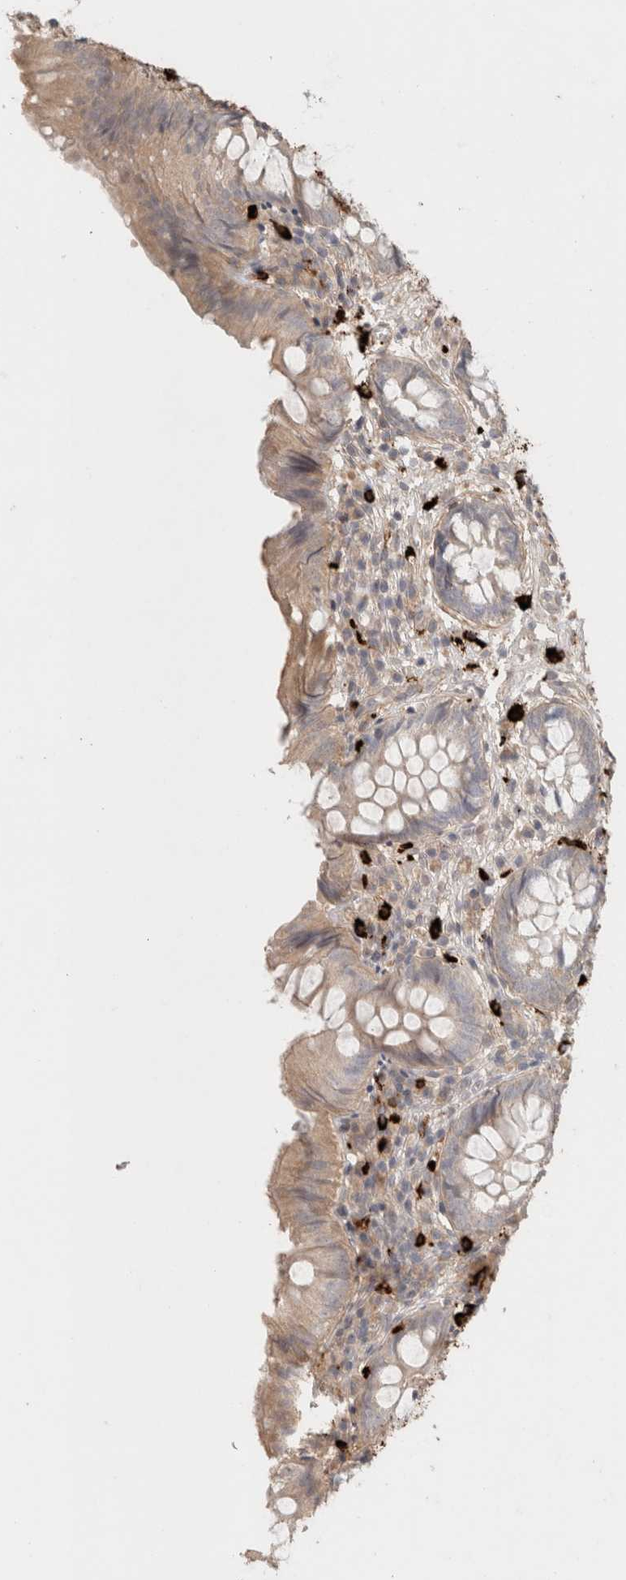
{"staining": {"intensity": "weak", "quantity": ">75%", "location": "cytoplasmic/membranous"}, "tissue": "appendix", "cell_type": "Glandular cells", "image_type": "normal", "snomed": [{"axis": "morphology", "description": "Normal tissue, NOS"}, {"axis": "topography", "description": "Appendix"}], "caption": "Immunohistochemistry (IHC) staining of normal appendix, which demonstrates low levels of weak cytoplasmic/membranous positivity in about >75% of glandular cells indicating weak cytoplasmic/membranous protein positivity. The staining was performed using DAB (3,3'-diaminobenzidine) (brown) for protein detection and nuclei were counterstained in hematoxylin (blue).", "gene": "HSPG2", "patient": {"sex": "male", "age": 8}}